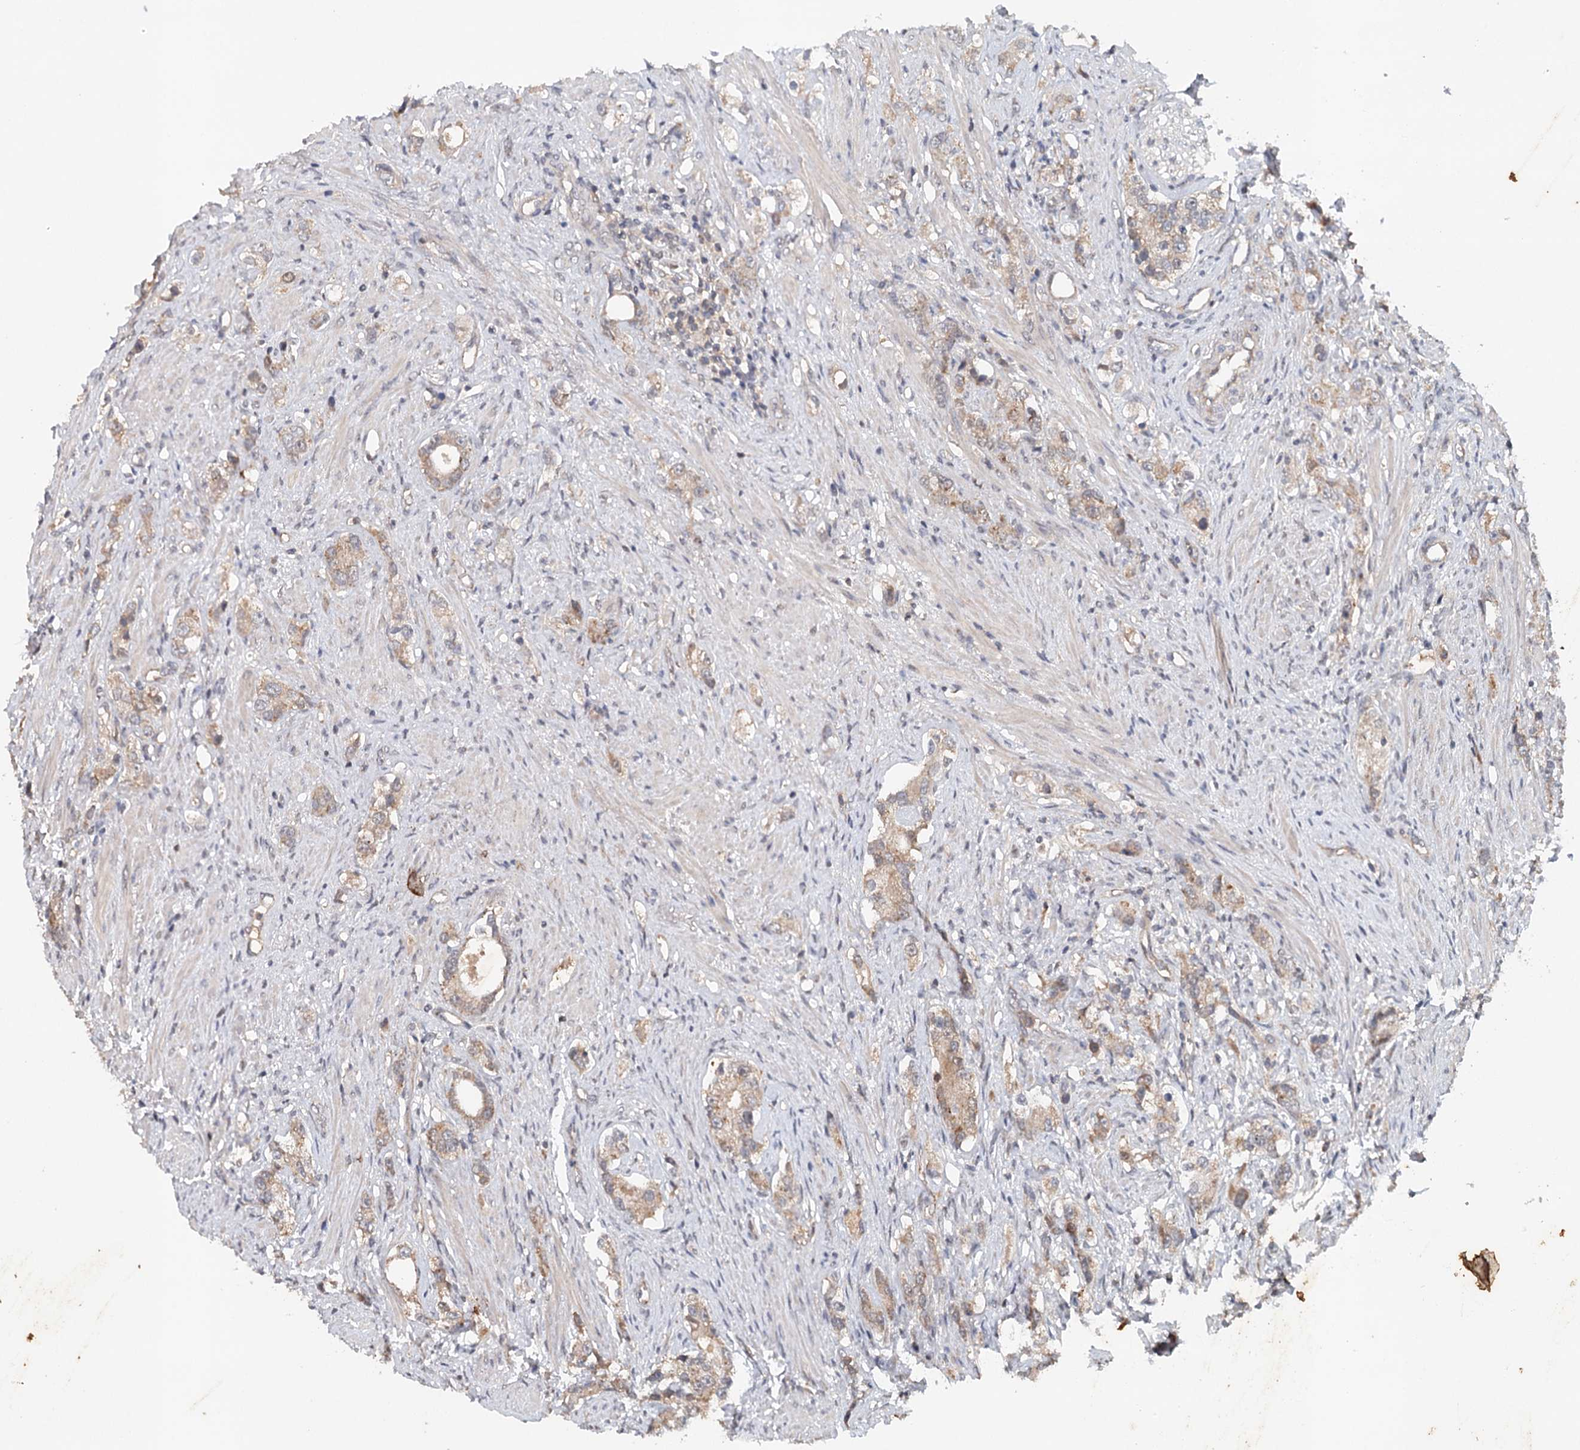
{"staining": {"intensity": "moderate", "quantity": ">75%", "location": "cytoplasmic/membranous"}, "tissue": "prostate cancer", "cell_type": "Tumor cells", "image_type": "cancer", "snomed": [{"axis": "morphology", "description": "Adenocarcinoma, High grade"}, {"axis": "topography", "description": "Prostate"}], "caption": "Immunohistochemical staining of human adenocarcinoma (high-grade) (prostate) exhibits medium levels of moderate cytoplasmic/membranous expression in approximately >75% of tumor cells.", "gene": "SYNPO", "patient": {"sex": "male", "age": 63}}